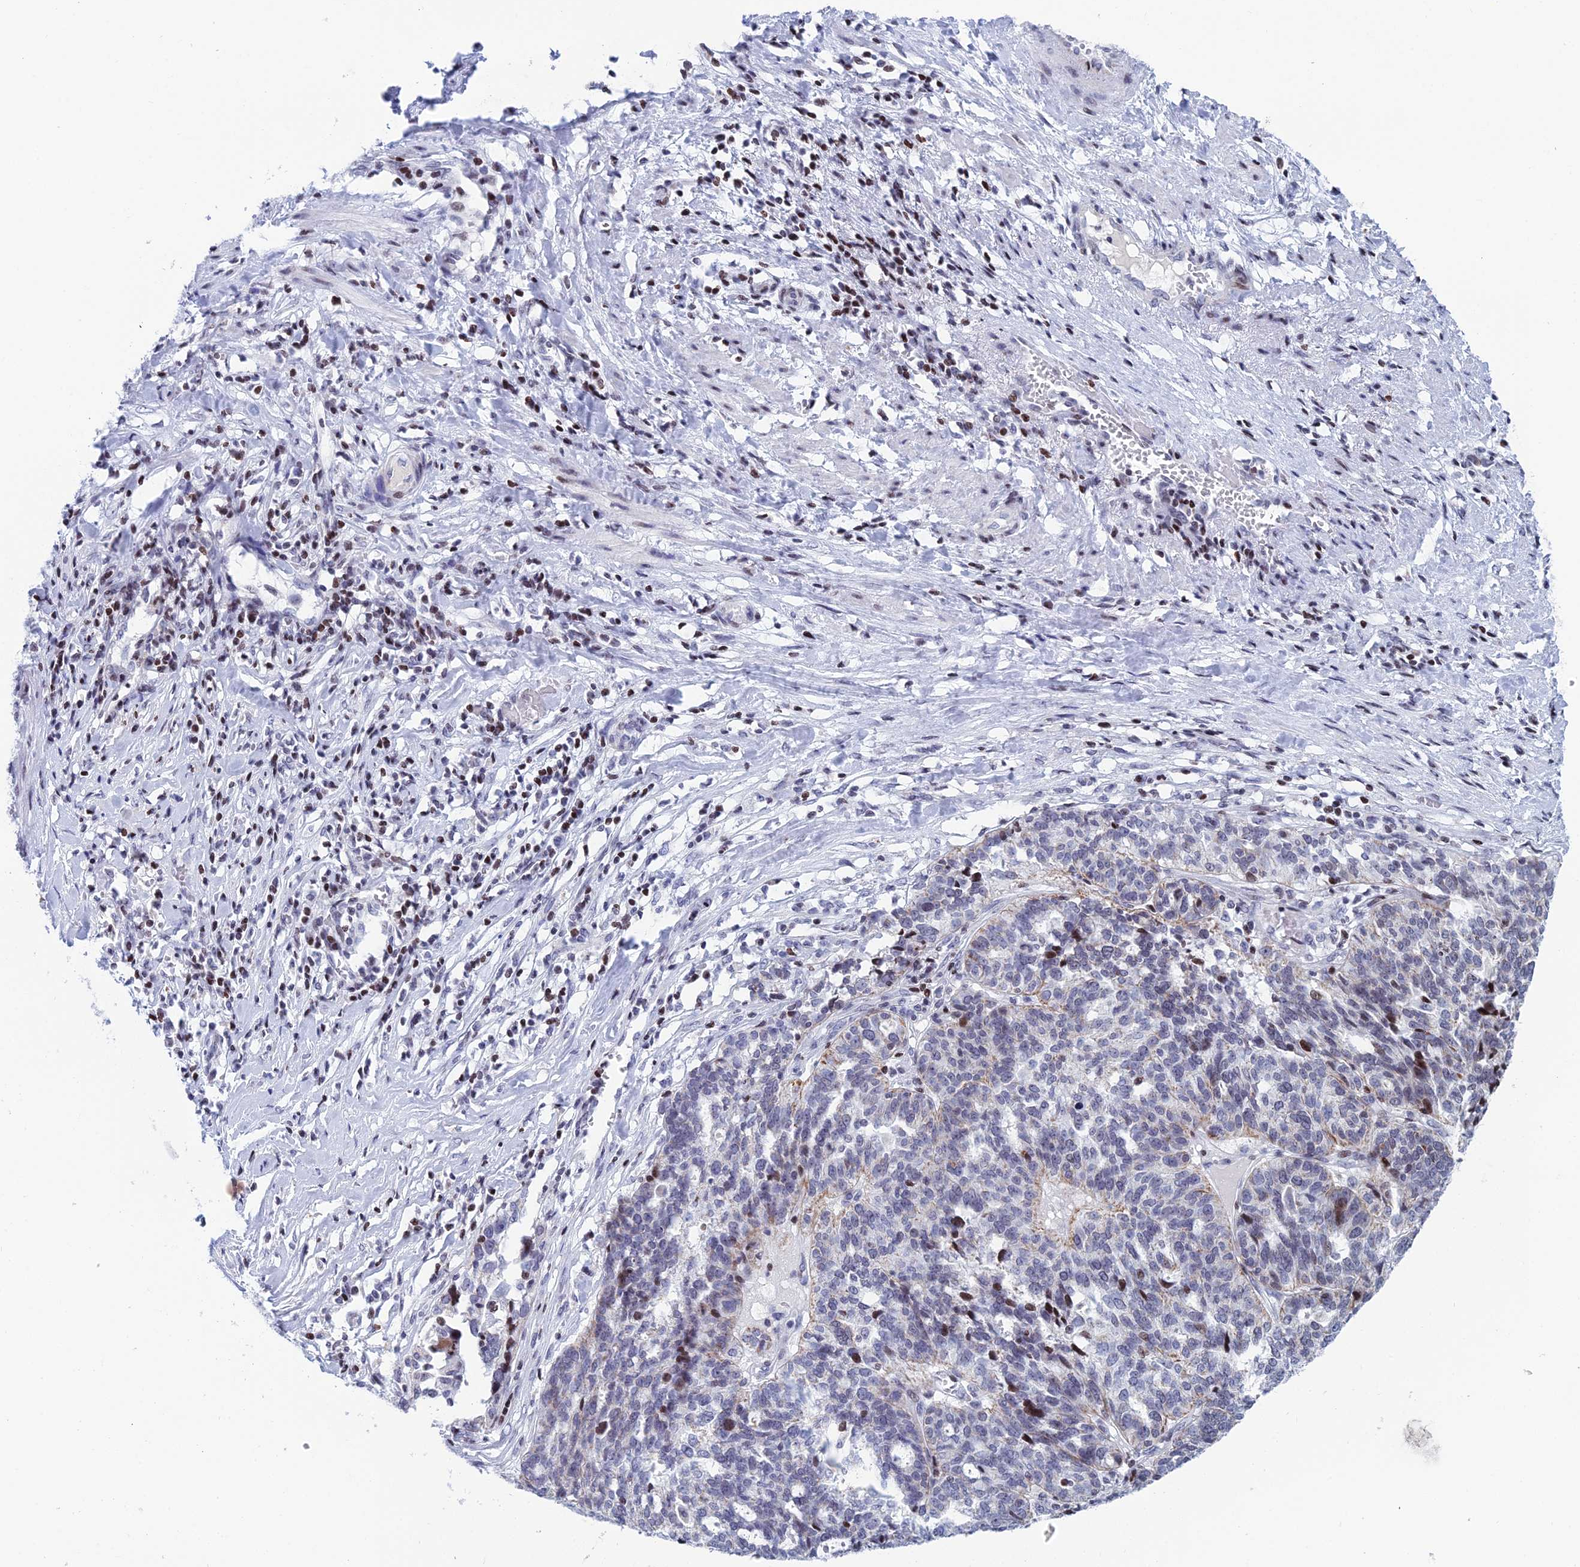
{"staining": {"intensity": "moderate", "quantity": "<25%", "location": "nuclear"}, "tissue": "ovarian cancer", "cell_type": "Tumor cells", "image_type": "cancer", "snomed": [{"axis": "morphology", "description": "Cystadenocarcinoma, serous, NOS"}, {"axis": "topography", "description": "Ovary"}], "caption": "Human serous cystadenocarcinoma (ovarian) stained with a brown dye reveals moderate nuclear positive expression in approximately <25% of tumor cells.", "gene": "AFF3", "patient": {"sex": "female", "age": 59}}